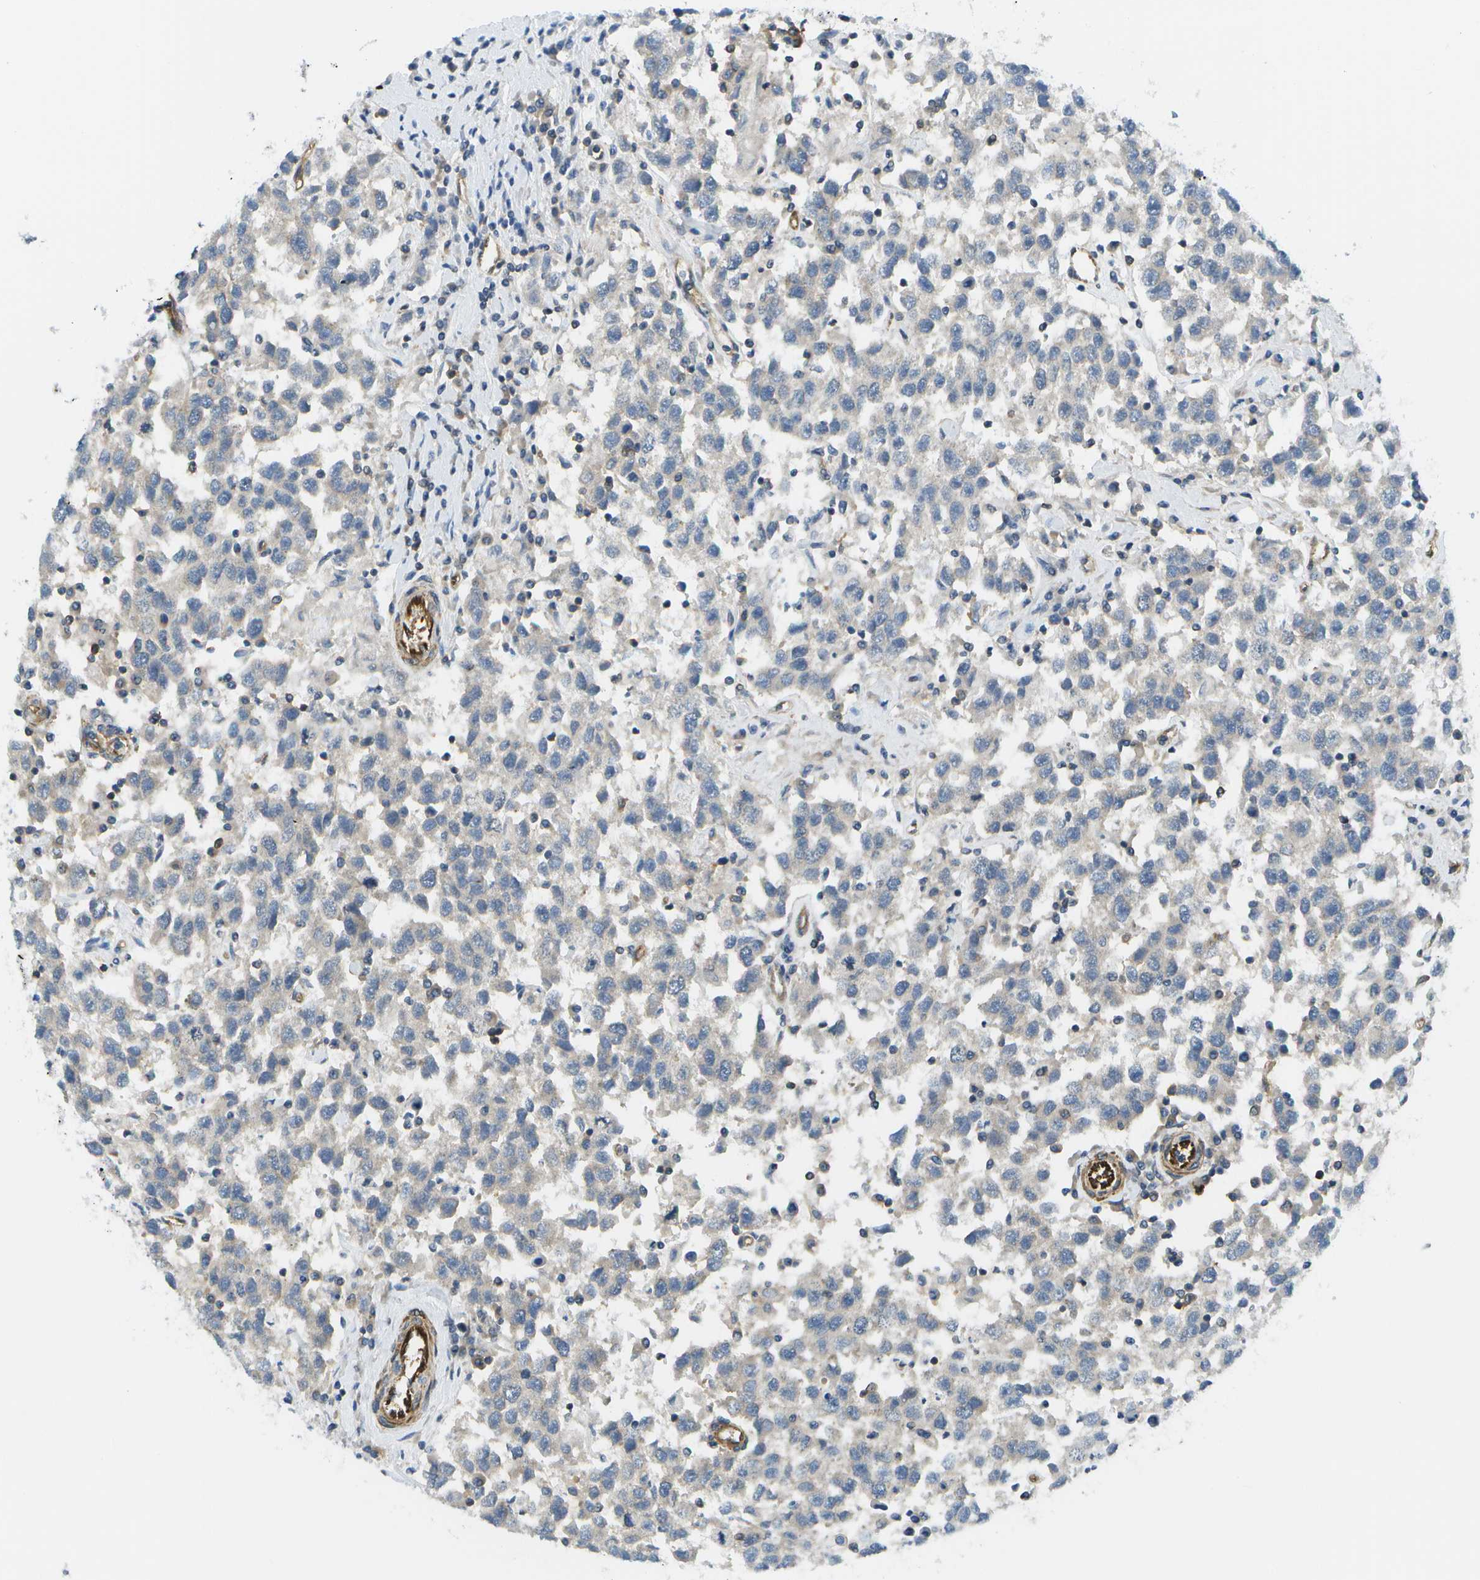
{"staining": {"intensity": "negative", "quantity": "none", "location": "none"}, "tissue": "testis cancer", "cell_type": "Tumor cells", "image_type": "cancer", "snomed": [{"axis": "morphology", "description": "Seminoma, NOS"}, {"axis": "topography", "description": "Testis"}], "caption": "Testis cancer was stained to show a protein in brown. There is no significant staining in tumor cells.", "gene": "KIAA0040", "patient": {"sex": "male", "age": 41}}